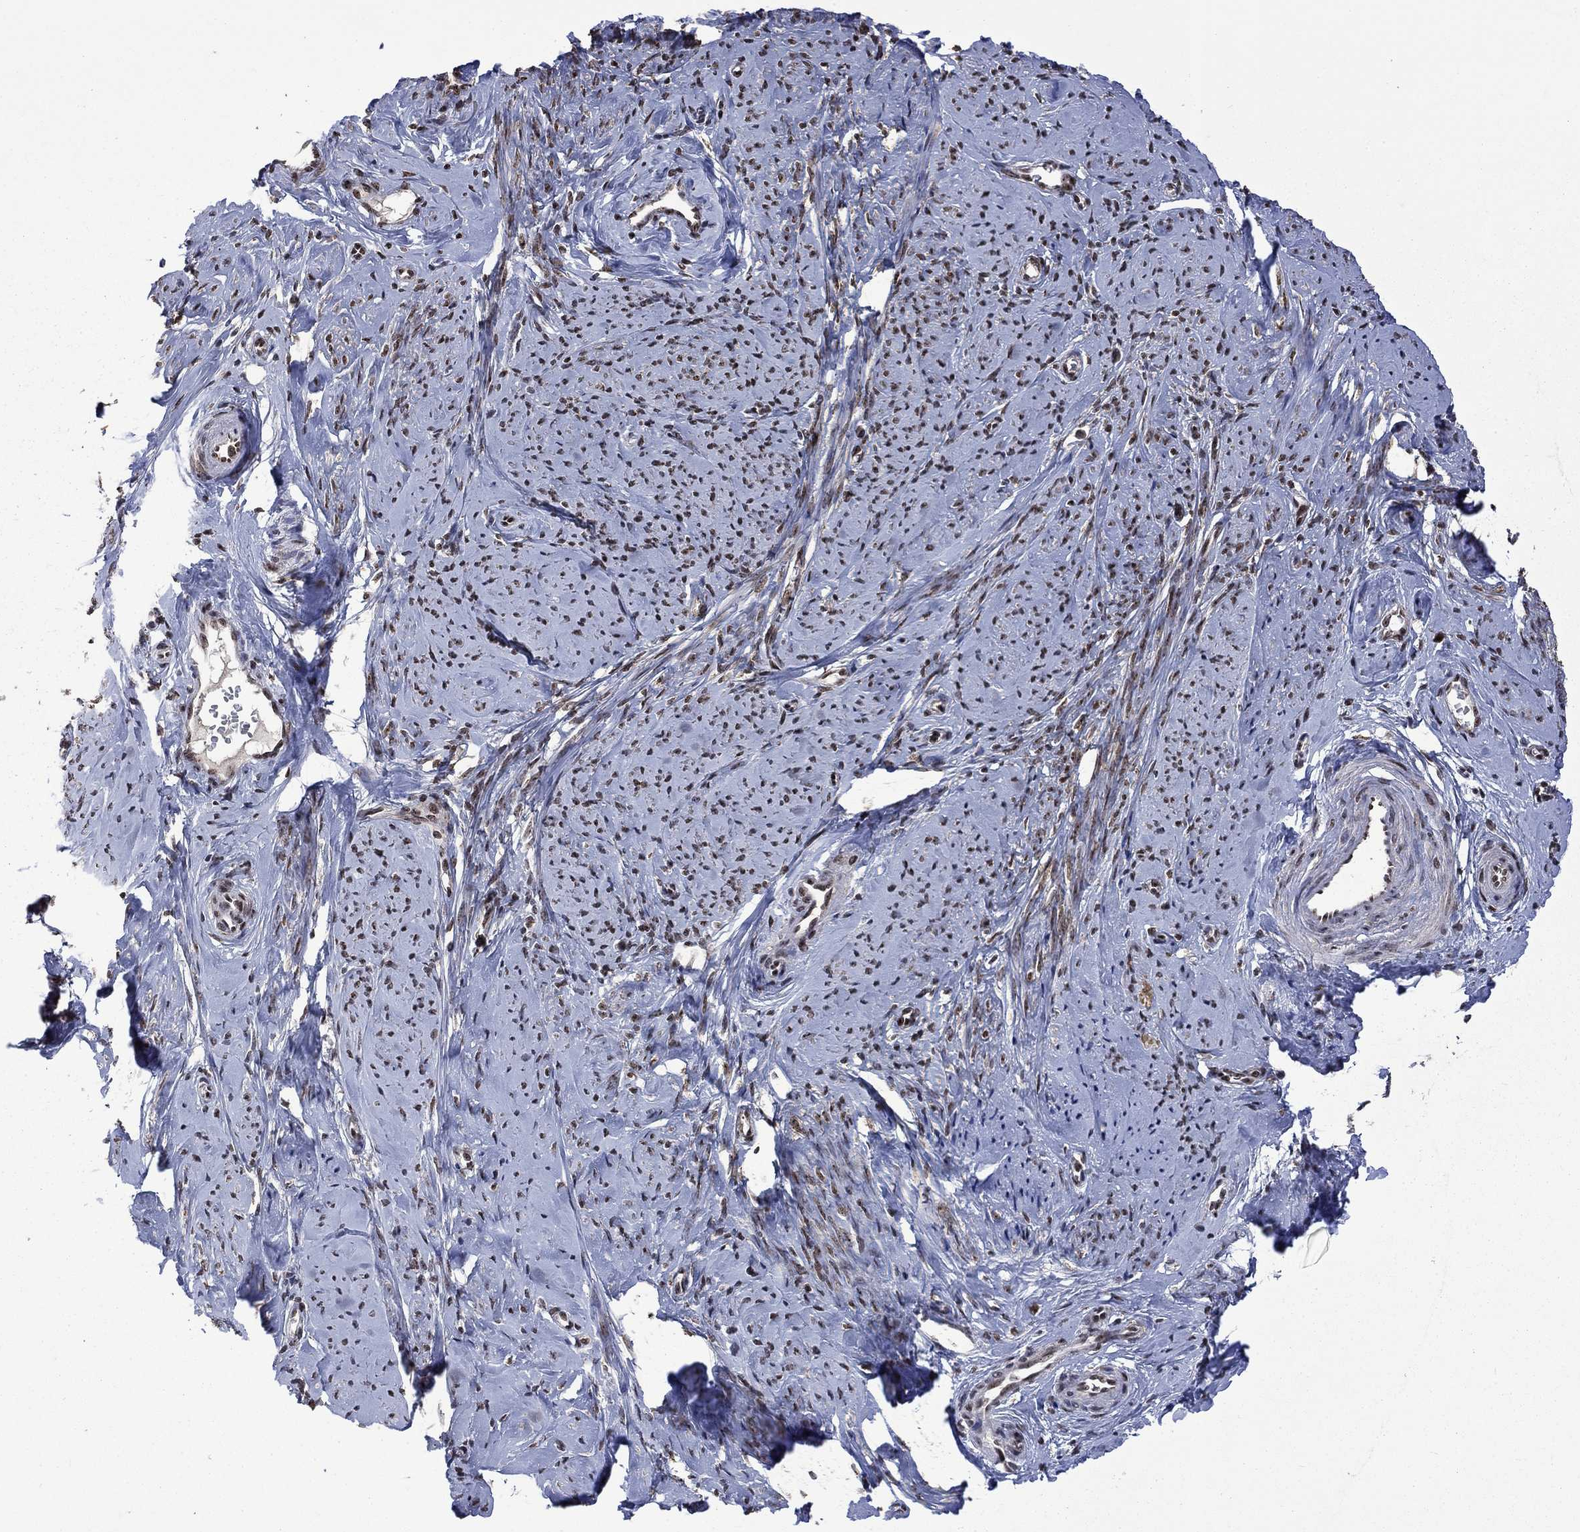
{"staining": {"intensity": "moderate", "quantity": "25%-75%", "location": "nuclear"}, "tissue": "smooth muscle", "cell_type": "Smooth muscle cells", "image_type": "normal", "snomed": [{"axis": "morphology", "description": "Normal tissue, NOS"}, {"axis": "topography", "description": "Smooth muscle"}], "caption": "Smooth muscle cells reveal moderate nuclear expression in about 25%-75% of cells in benign smooth muscle. The staining was performed using DAB, with brown indicating positive protein expression. Nuclei are stained blue with hematoxylin.", "gene": "FBLL1", "patient": {"sex": "female", "age": 48}}